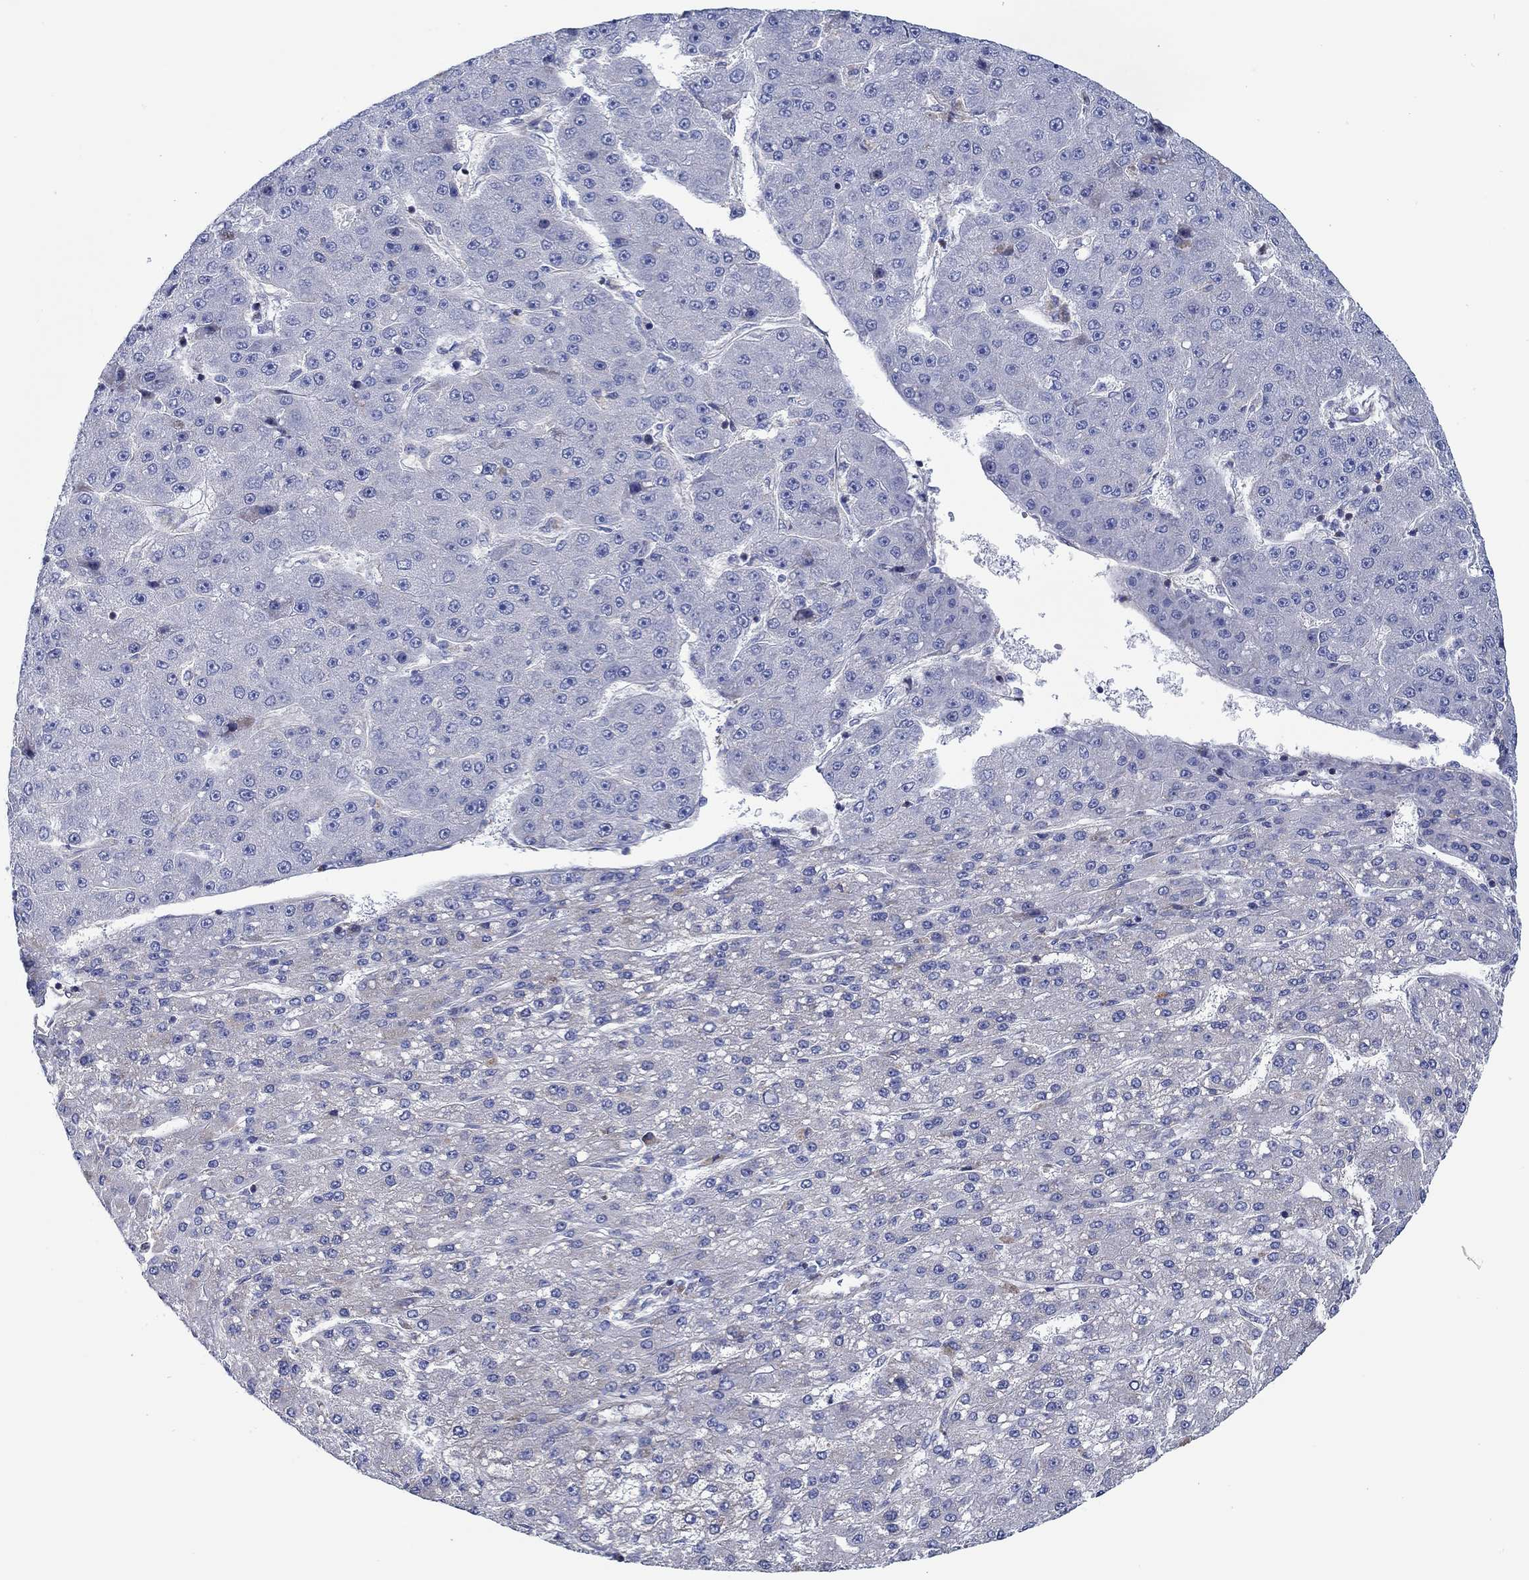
{"staining": {"intensity": "negative", "quantity": "none", "location": "none"}, "tissue": "liver cancer", "cell_type": "Tumor cells", "image_type": "cancer", "snomed": [{"axis": "morphology", "description": "Carcinoma, Hepatocellular, NOS"}, {"axis": "topography", "description": "Liver"}], "caption": "This image is of liver cancer (hepatocellular carcinoma) stained with IHC to label a protein in brown with the nuclei are counter-stained blue. There is no expression in tumor cells. (DAB immunohistochemistry with hematoxylin counter stain).", "gene": "FMN1", "patient": {"sex": "male", "age": 67}}